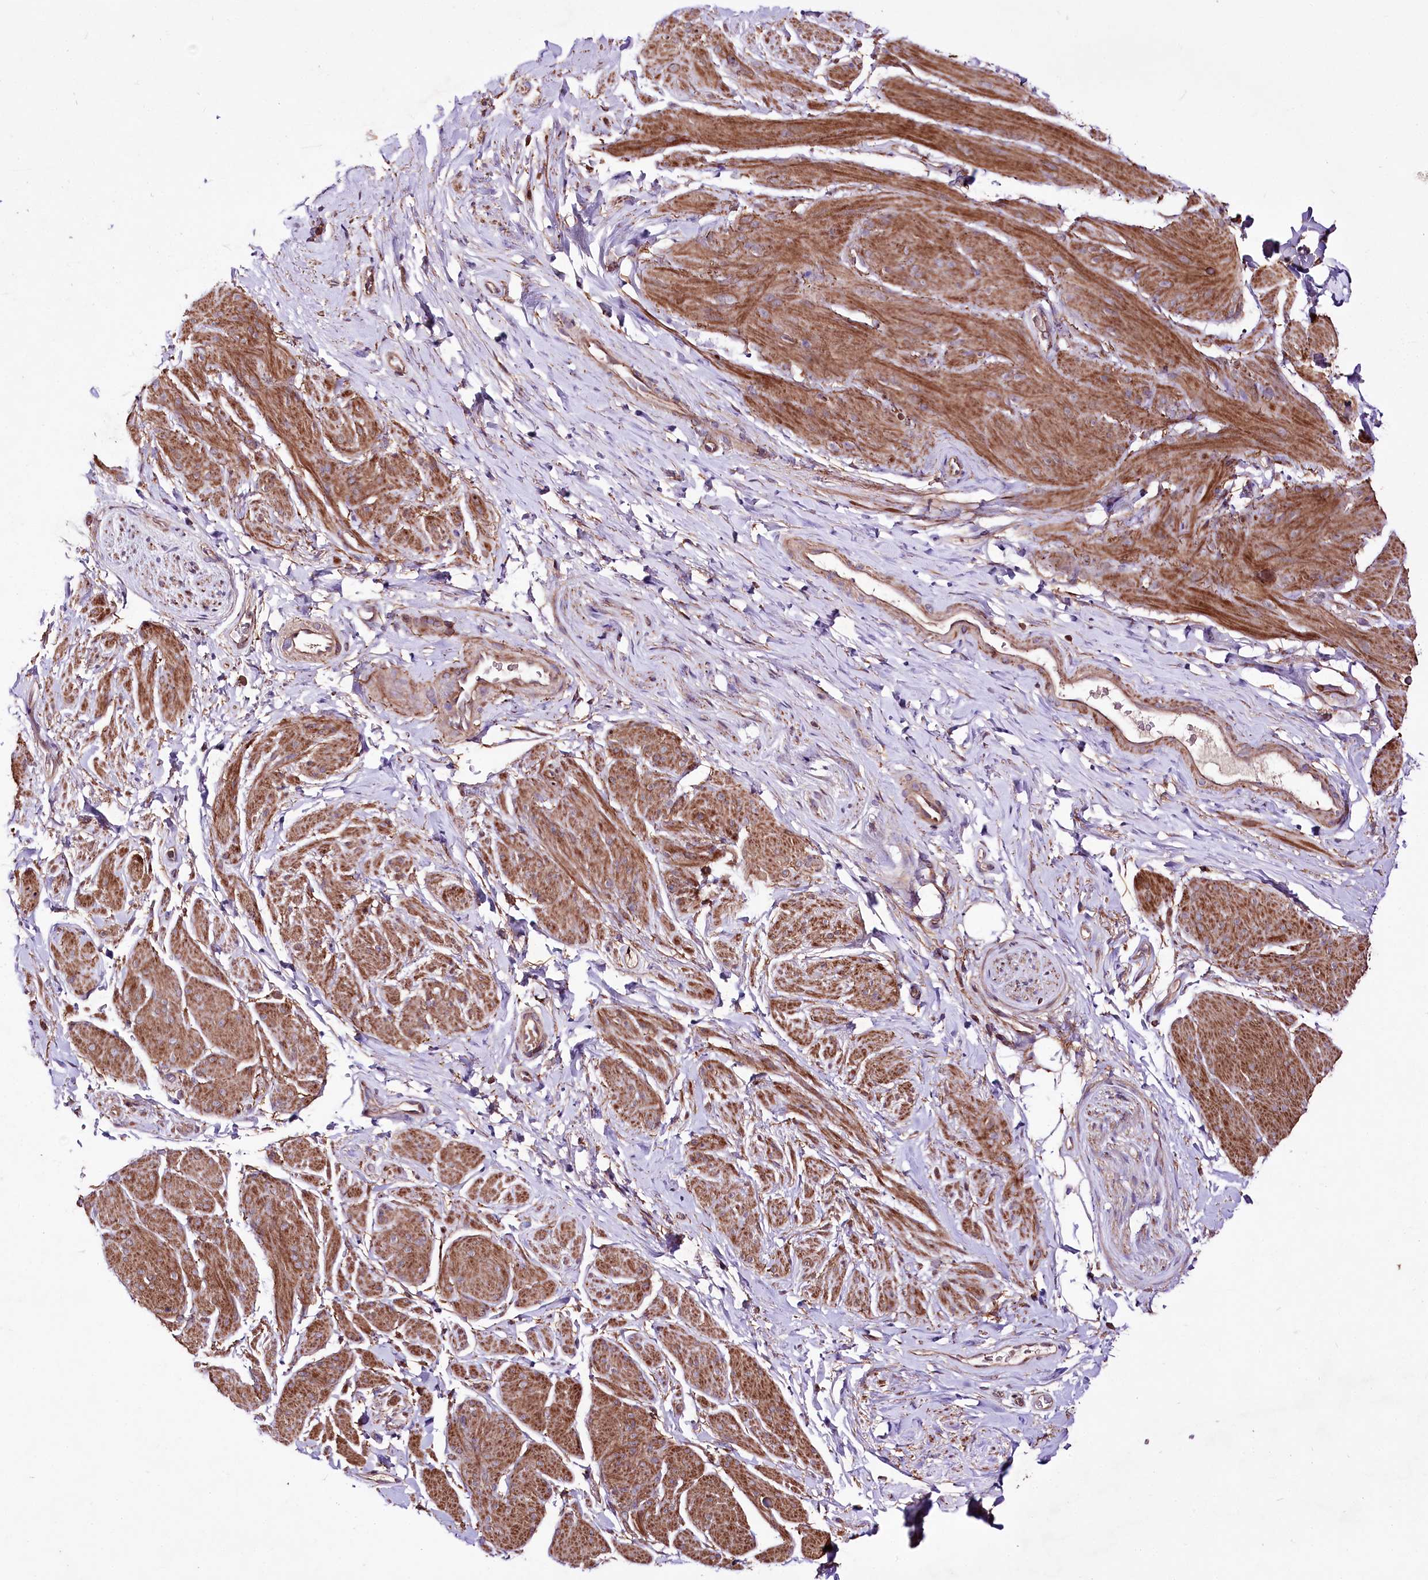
{"staining": {"intensity": "moderate", "quantity": "25%-75%", "location": "cytoplasmic/membranous"}, "tissue": "smooth muscle", "cell_type": "Smooth muscle cells", "image_type": "normal", "snomed": [{"axis": "morphology", "description": "Normal tissue, NOS"}, {"axis": "topography", "description": "Smooth muscle"}, {"axis": "topography", "description": "Peripheral nerve tissue"}], "caption": "Protein expression analysis of unremarkable smooth muscle reveals moderate cytoplasmic/membranous staining in approximately 25%-75% of smooth muscle cells. The protein is shown in brown color, while the nuclei are stained blue.", "gene": "WWC1", "patient": {"sex": "male", "age": 69}}